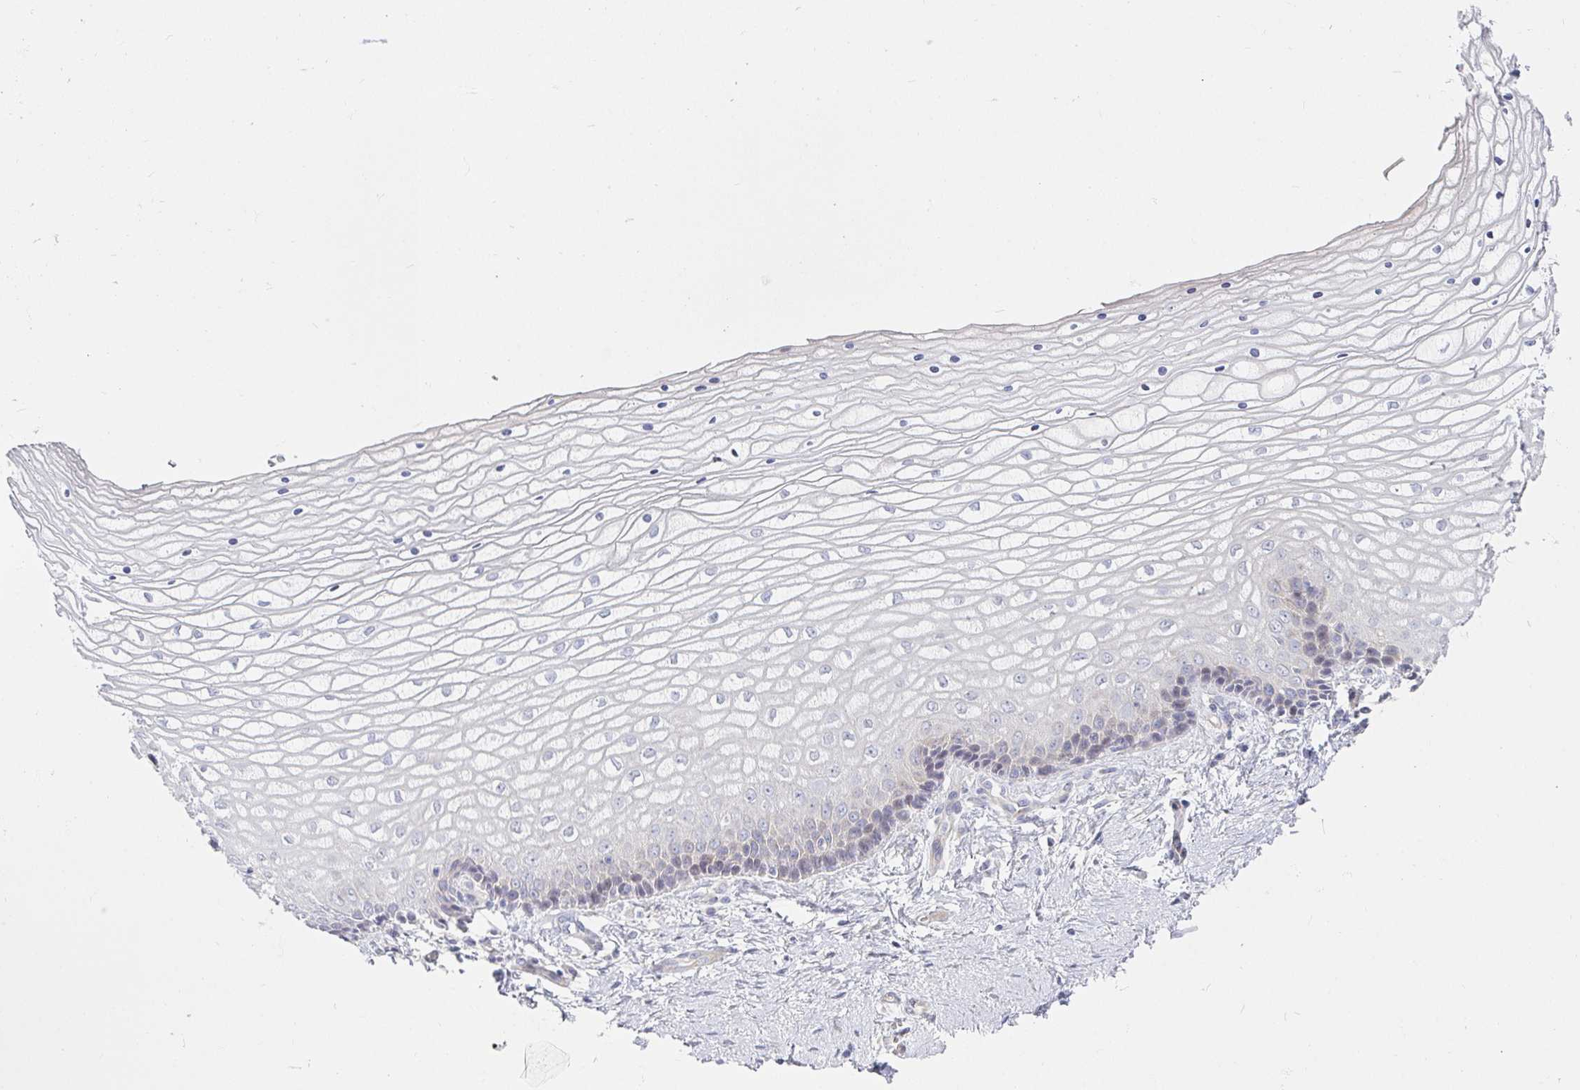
{"staining": {"intensity": "negative", "quantity": "none", "location": "none"}, "tissue": "vagina", "cell_type": "Squamous epithelial cells", "image_type": "normal", "snomed": [{"axis": "morphology", "description": "Normal tissue, NOS"}, {"axis": "topography", "description": "Vagina"}], "caption": "DAB (3,3'-diaminobenzidine) immunohistochemical staining of unremarkable vagina exhibits no significant positivity in squamous epithelial cells. (DAB immunohistochemistry with hematoxylin counter stain).", "gene": "SSH2", "patient": {"sex": "female", "age": 45}}